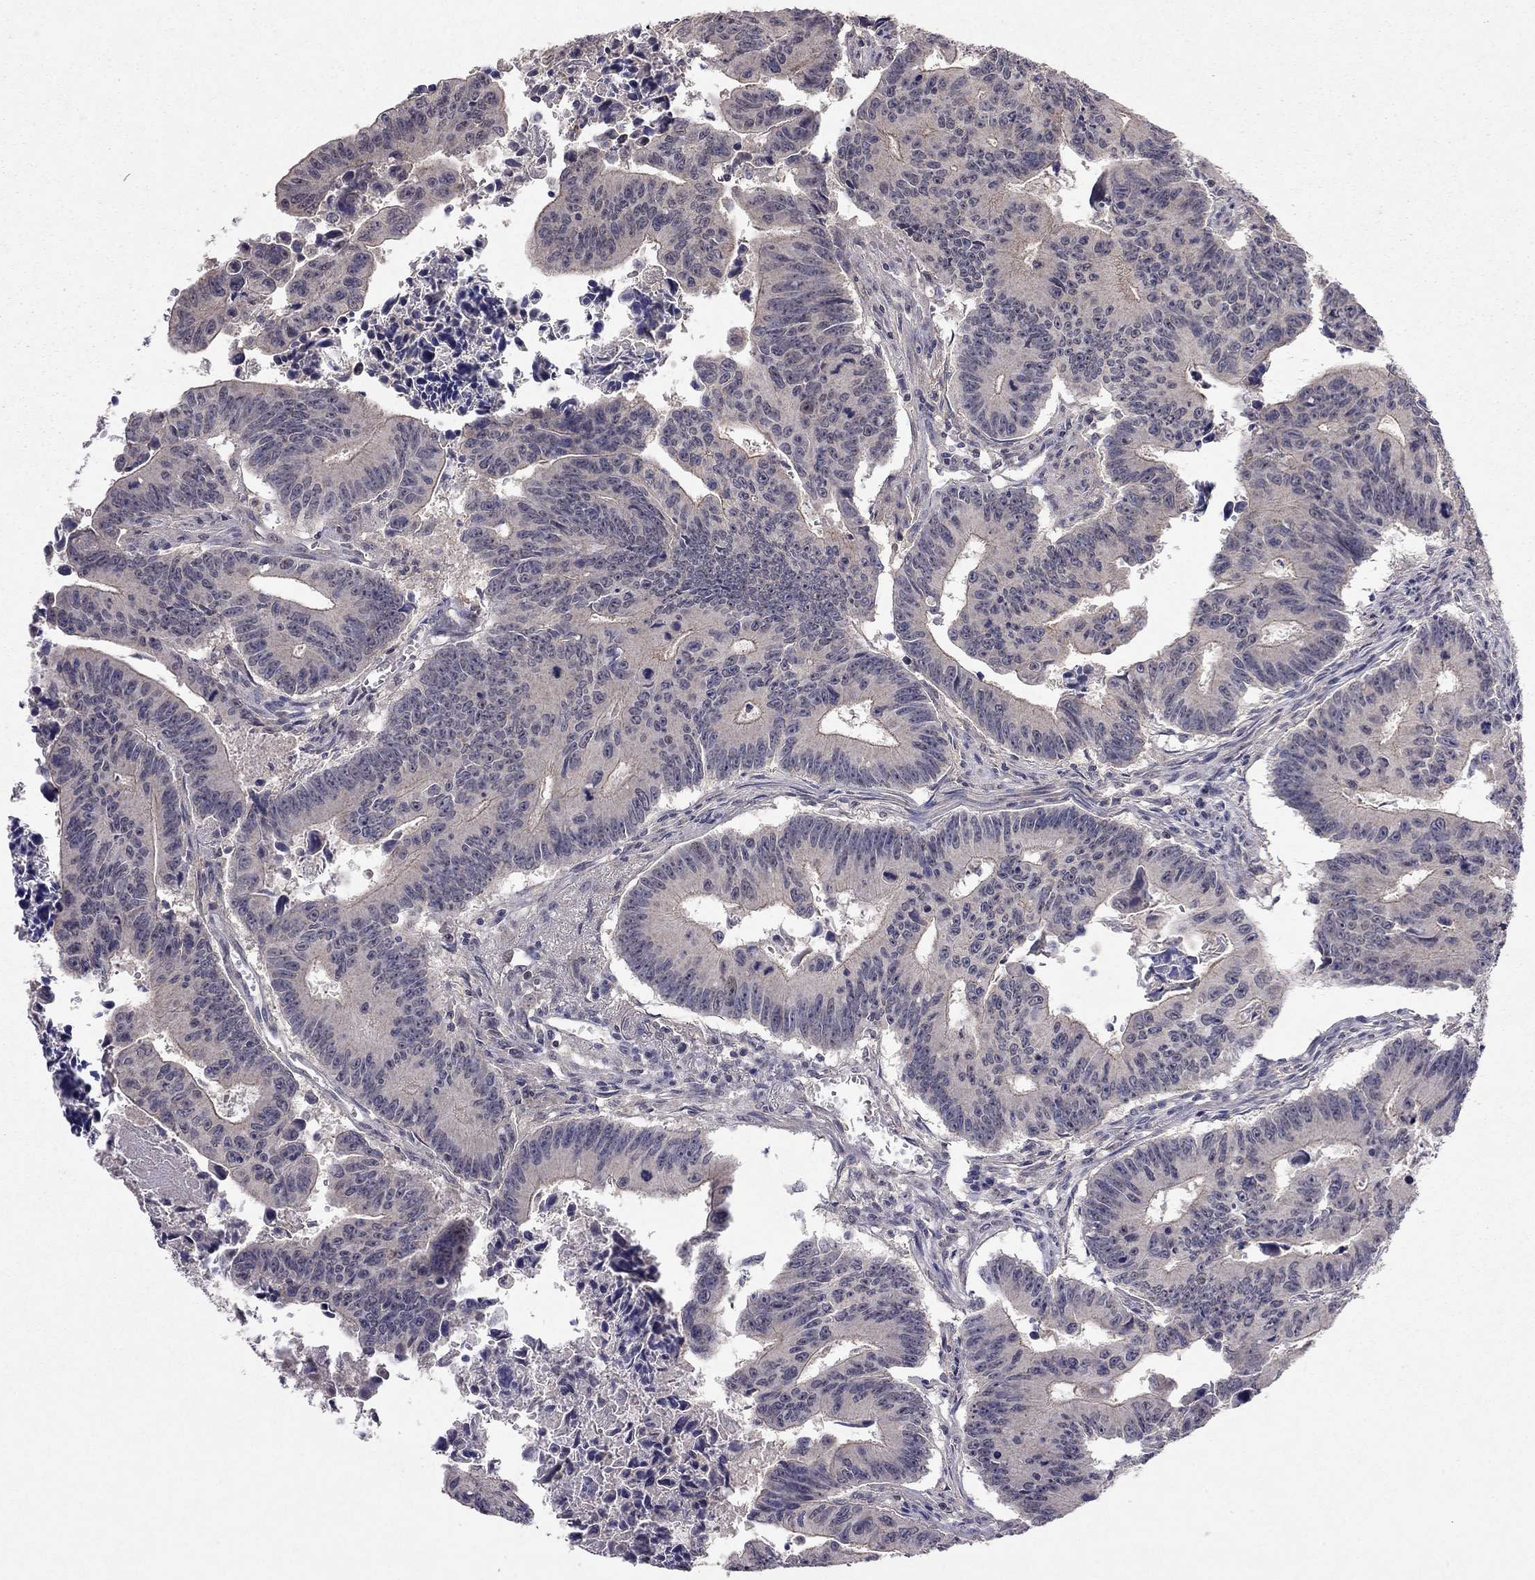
{"staining": {"intensity": "moderate", "quantity": "<25%", "location": "cytoplasmic/membranous"}, "tissue": "colorectal cancer", "cell_type": "Tumor cells", "image_type": "cancer", "snomed": [{"axis": "morphology", "description": "Adenocarcinoma, NOS"}, {"axis": "topography", "description": "Colon"}], "caption": "Tumor cells display moderate cytoplasmic/membranous expression in approximately <25% of cells in colorectal adenocarcinoma.", "gene": "ESR2", "patient": {"sex": "female", "age": 87}}